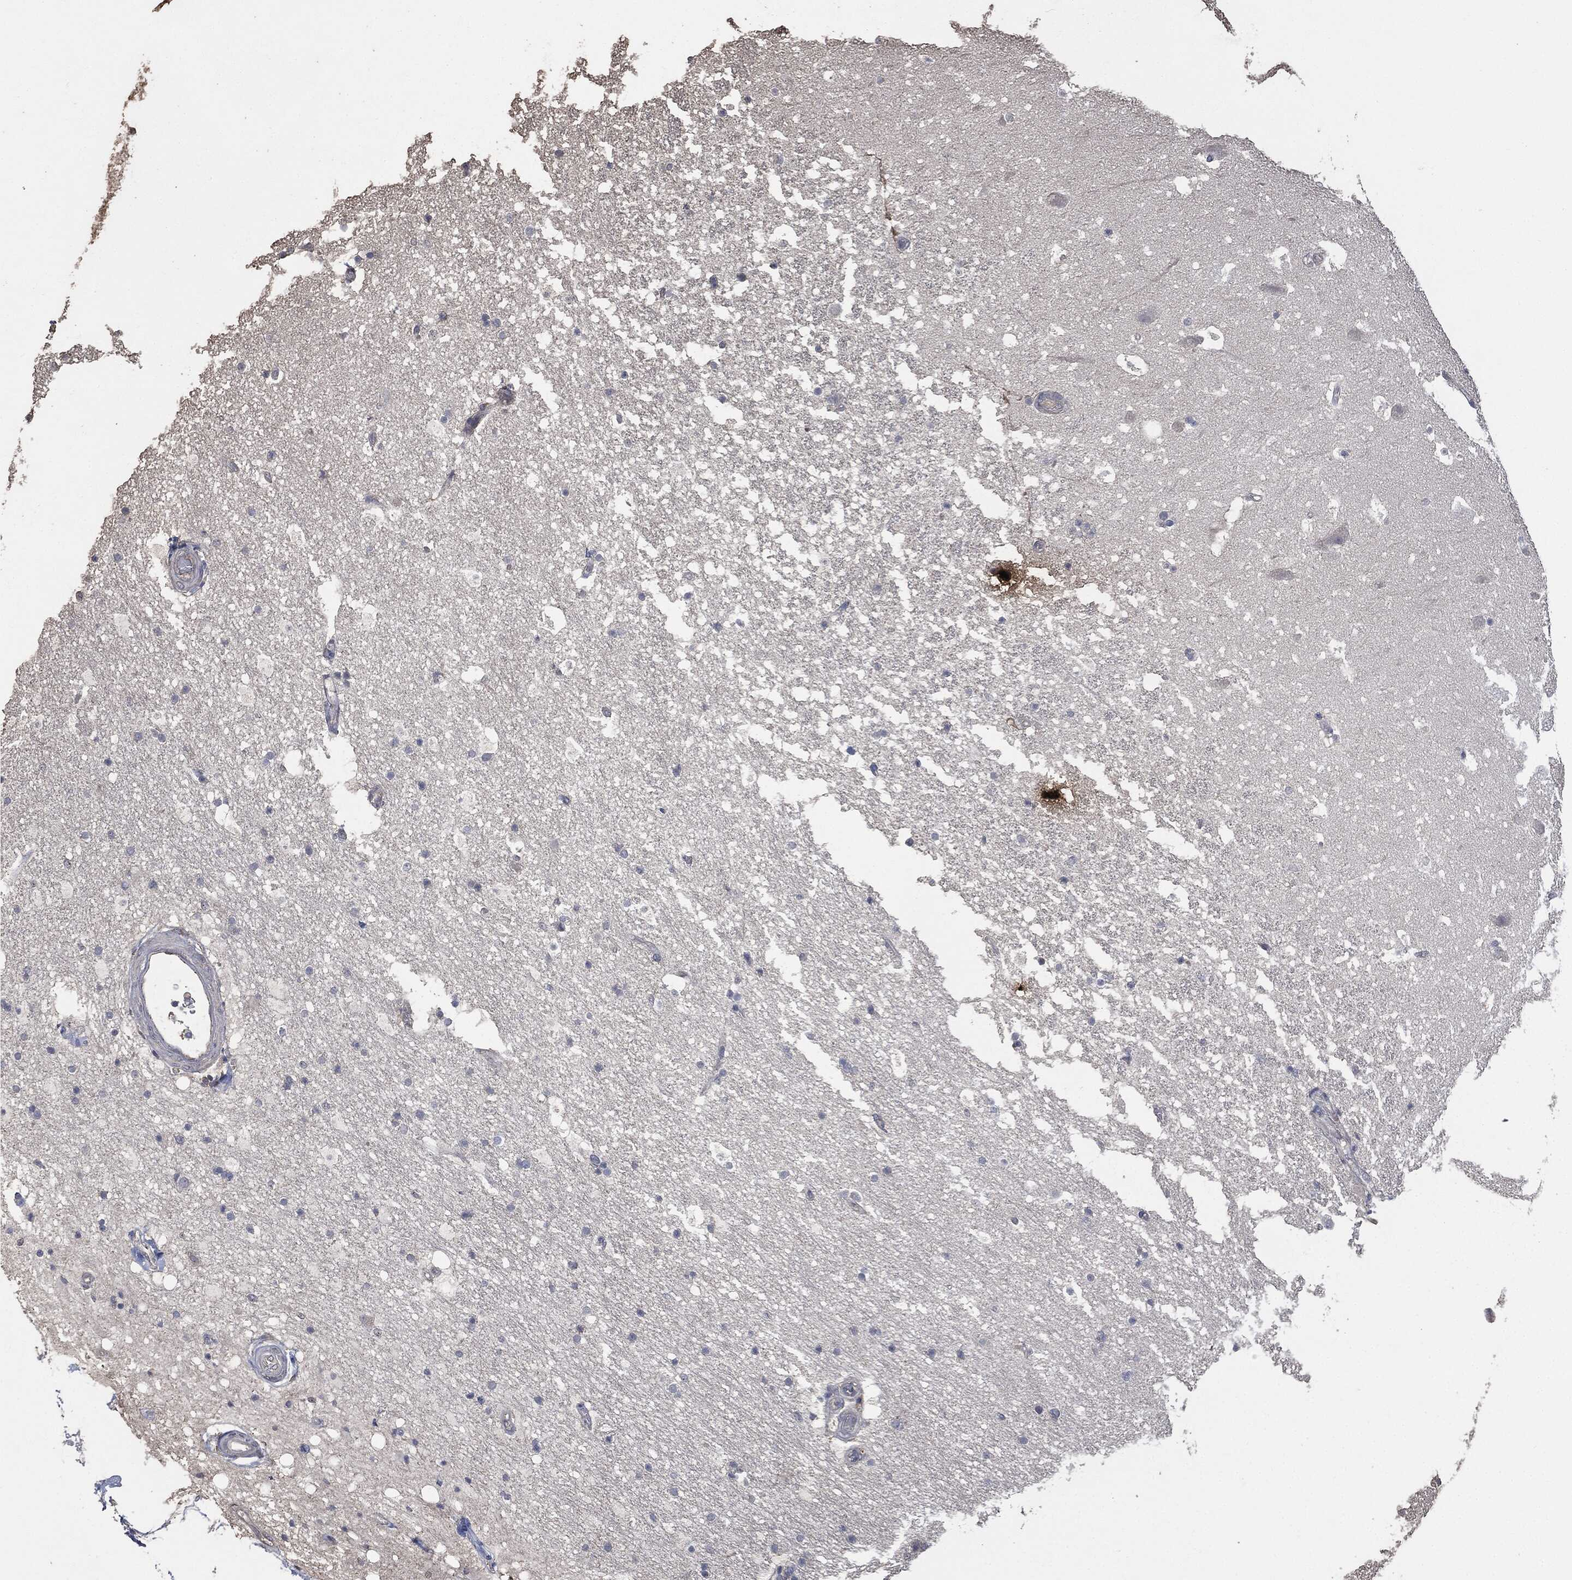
{"staining": {"intensity": "strong", "quantity": "<25%", "location": "cytoplasmic/membranous,nuclear"}, "tissue": "hippocampus", "cell_type": "Glial cells", "image_type": "normal", "snomed": [{"axis": "morphology", "description": "Normal tissue, NOS"}, {"axis": "topography", "description": "Hippocampus"}], "caption": "Strong cytoplasmic/membranous,nuclear positivity is identified in approximately <25% of glial cells in unremarkable hippocampus.", "gene": "MSLN", "patient": {"sex": "male", "age": 51}}